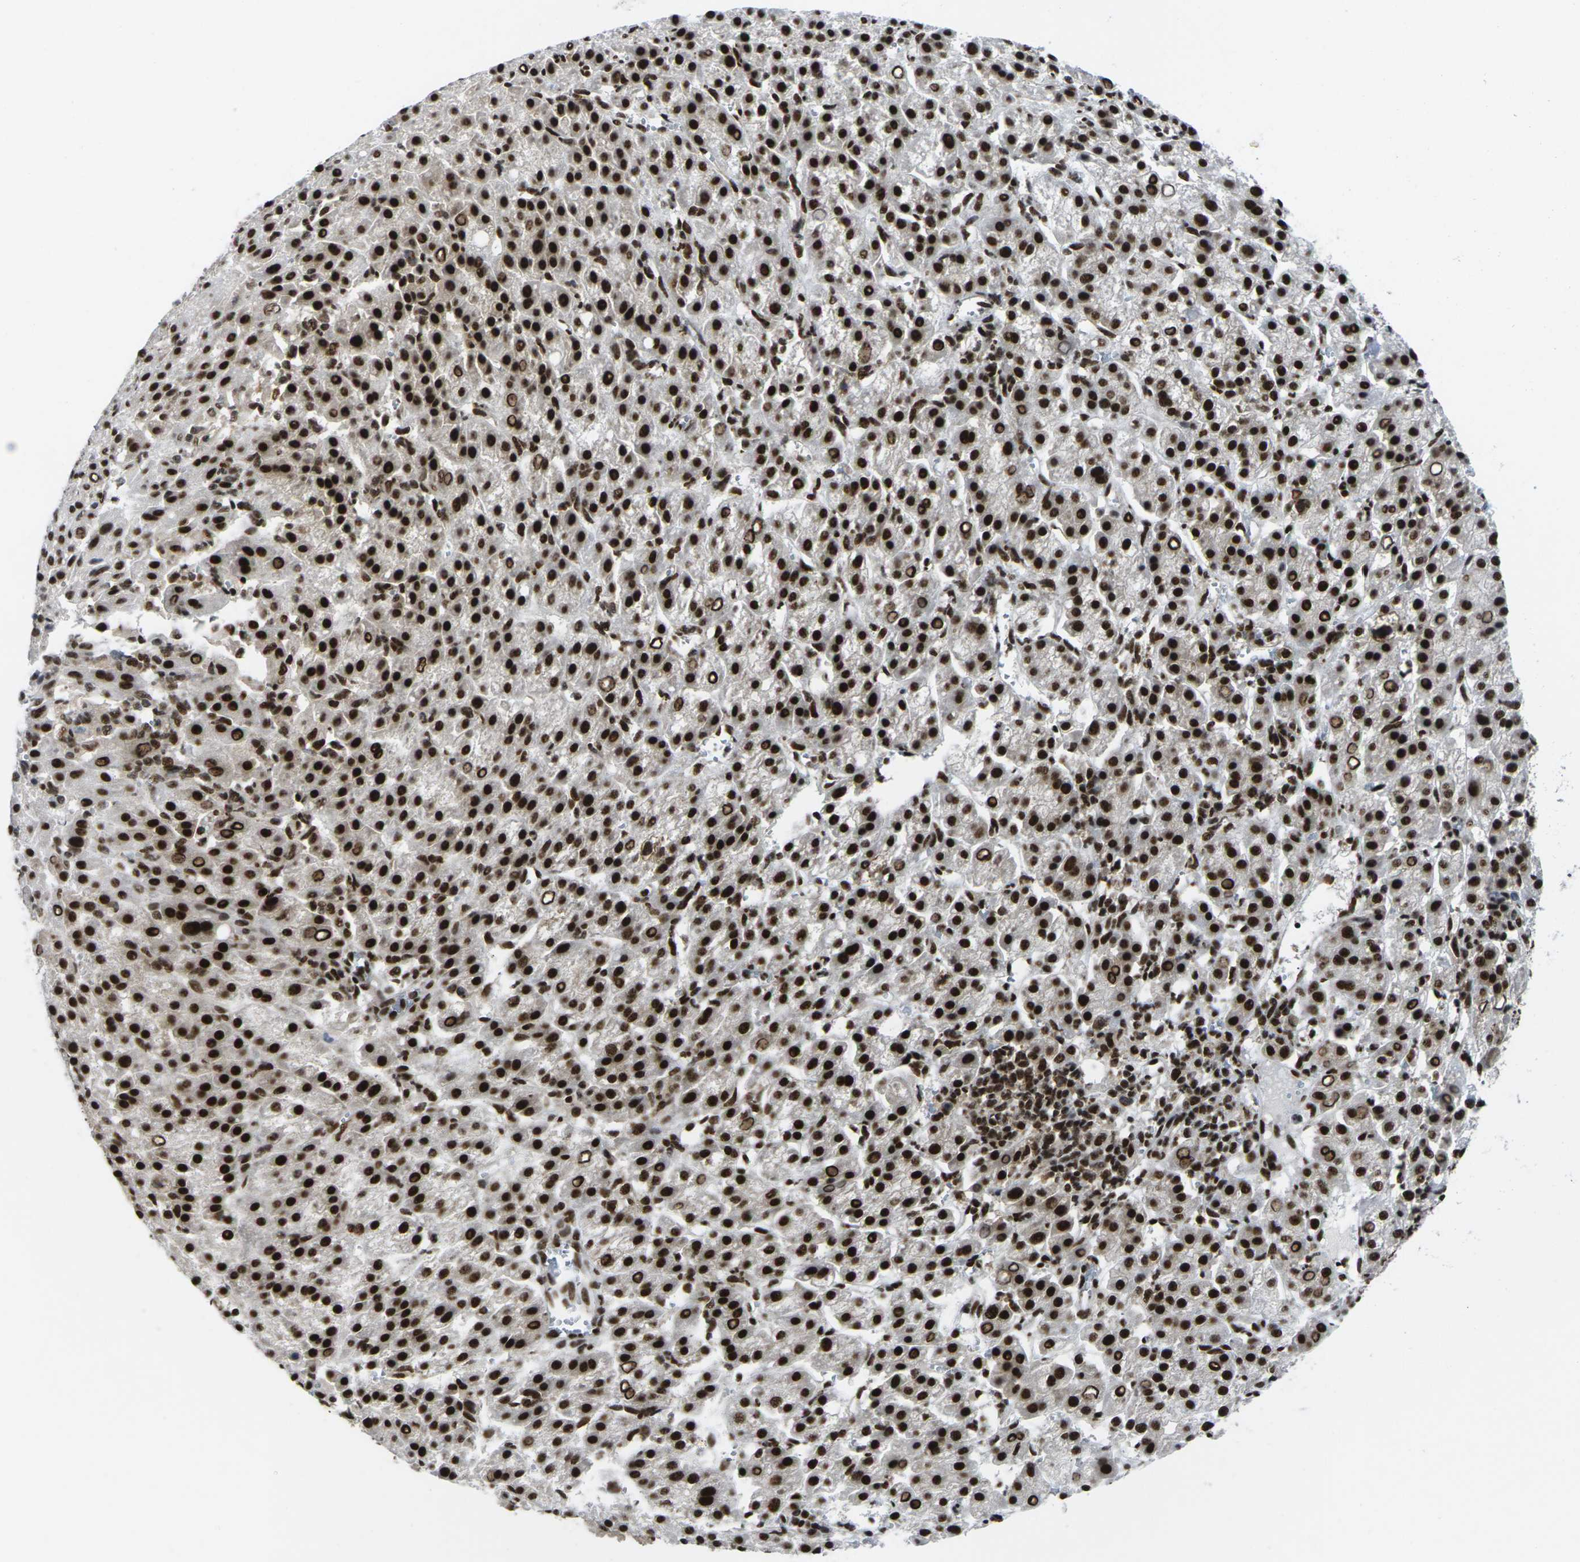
{"staining": {"intensity": "strong", "quantity": ">75%", "location": "nuclear"}, "tissue": "liver cancer", "cell_type": "Tumor cells", "image_type": "cancer", "snomed": [{"axis": "morphology", "description": "Carcinoma, Hepatocellular, NOS"}, {"axis": "topography", "description": "Liver"}], "caption": "Protein analysis of liver cancer (hepatocellular carcinoma) tissue demonstrates strong nuclear positivity in about >75% of tumor cells.", "gene": "MAGOH", "patient": {"sex": "female", "age": 58}}